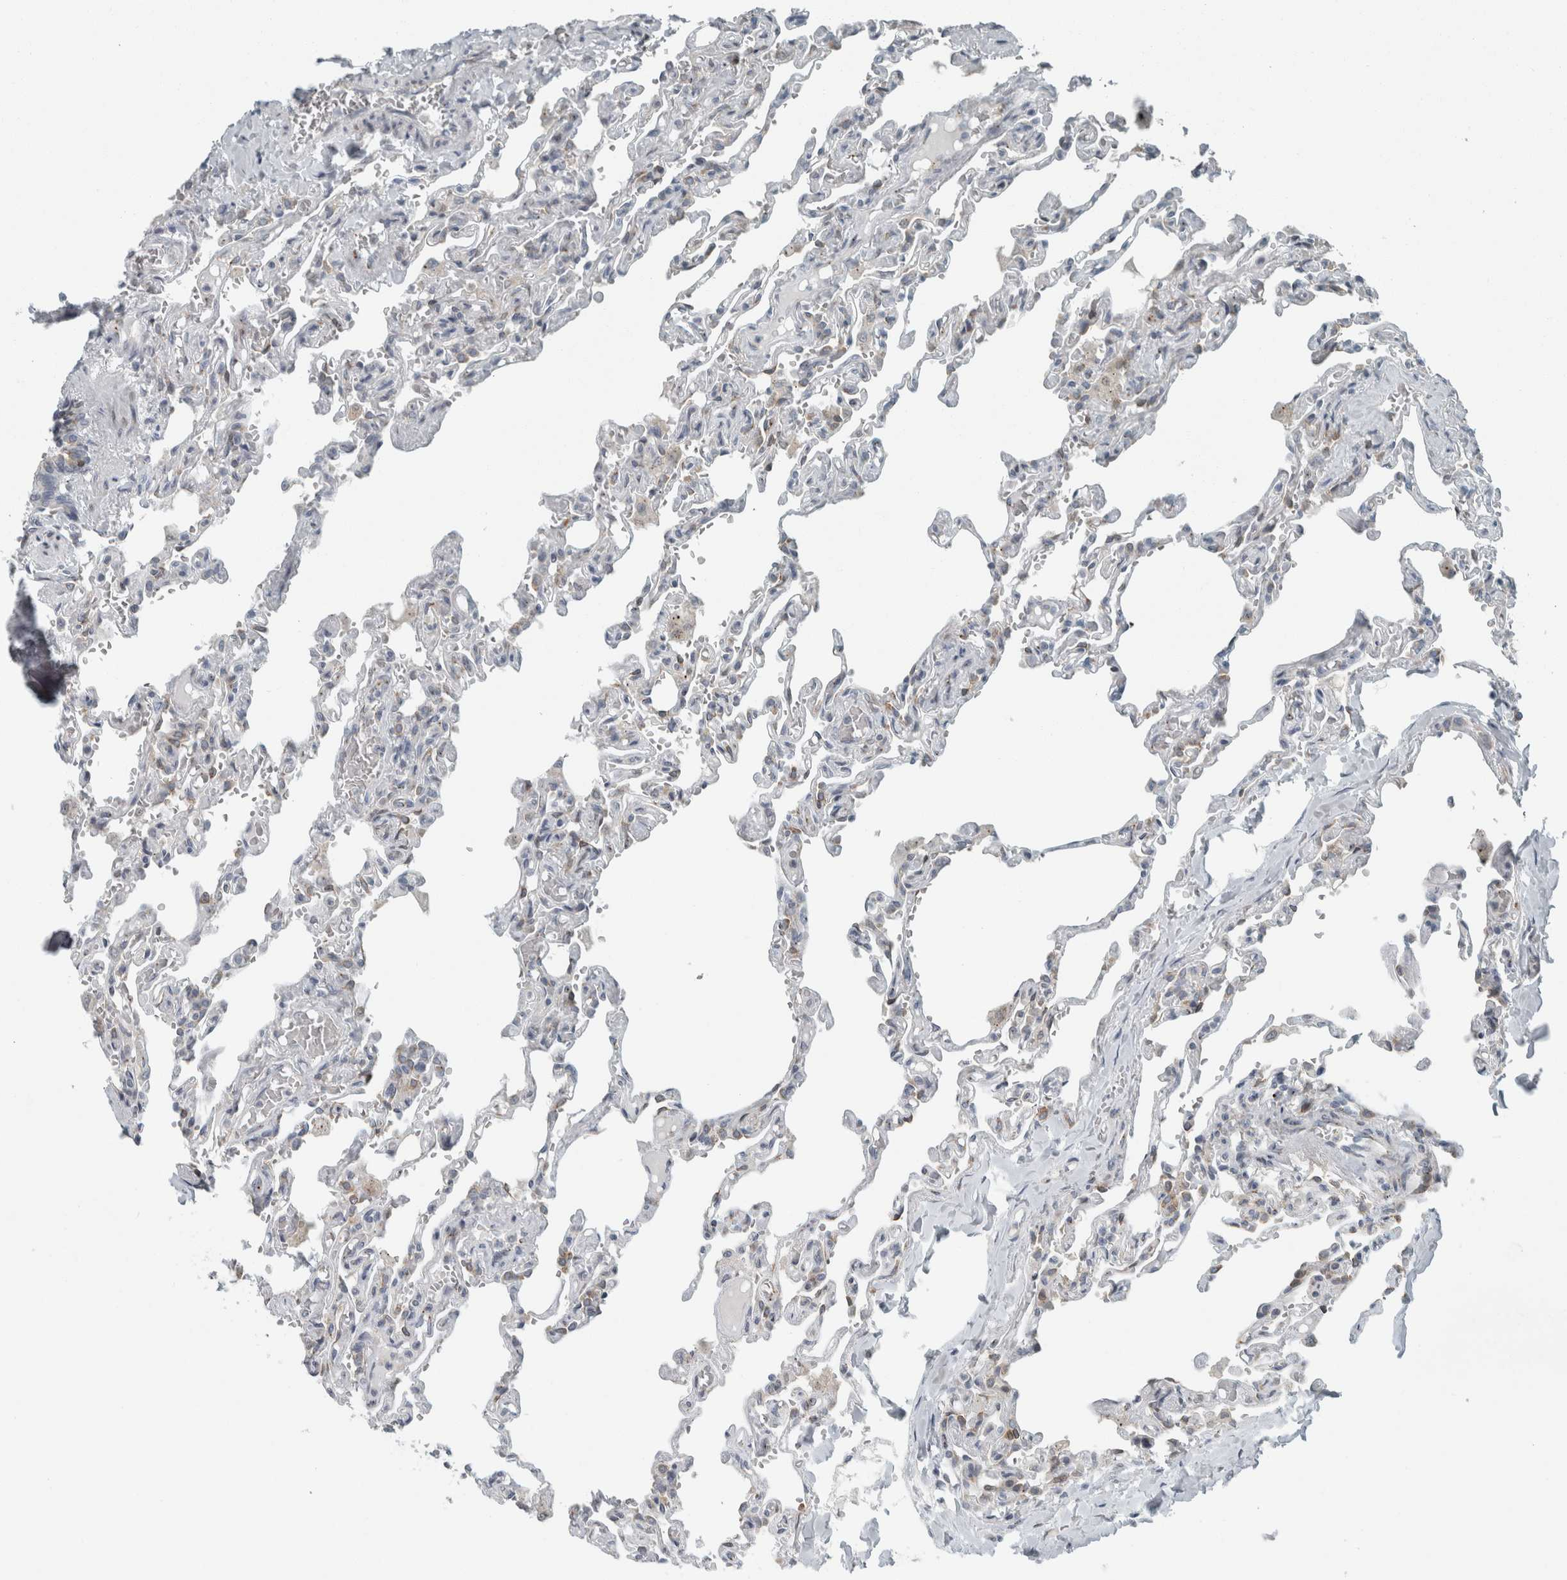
{"staining": {"intensity": "negative", "quantity": "none", "location": "none"}, "tissue": "lung", "cell_type": "Alveolar cells", "image_type": "normal", "snomed": [{"axis": "morphology", "description": "Normal tissue, NOS"}, {"axis": "topography", "description": "Lung"}], "caption": "Alveolar cells show no significant protein staining in unremarkable lung. The staining is performed using DAB brown chromogen with nuclei counter-stained in using hematoxylin.", "gene": "KIF1C", "patient": {"sex": "male", "age": 21}}